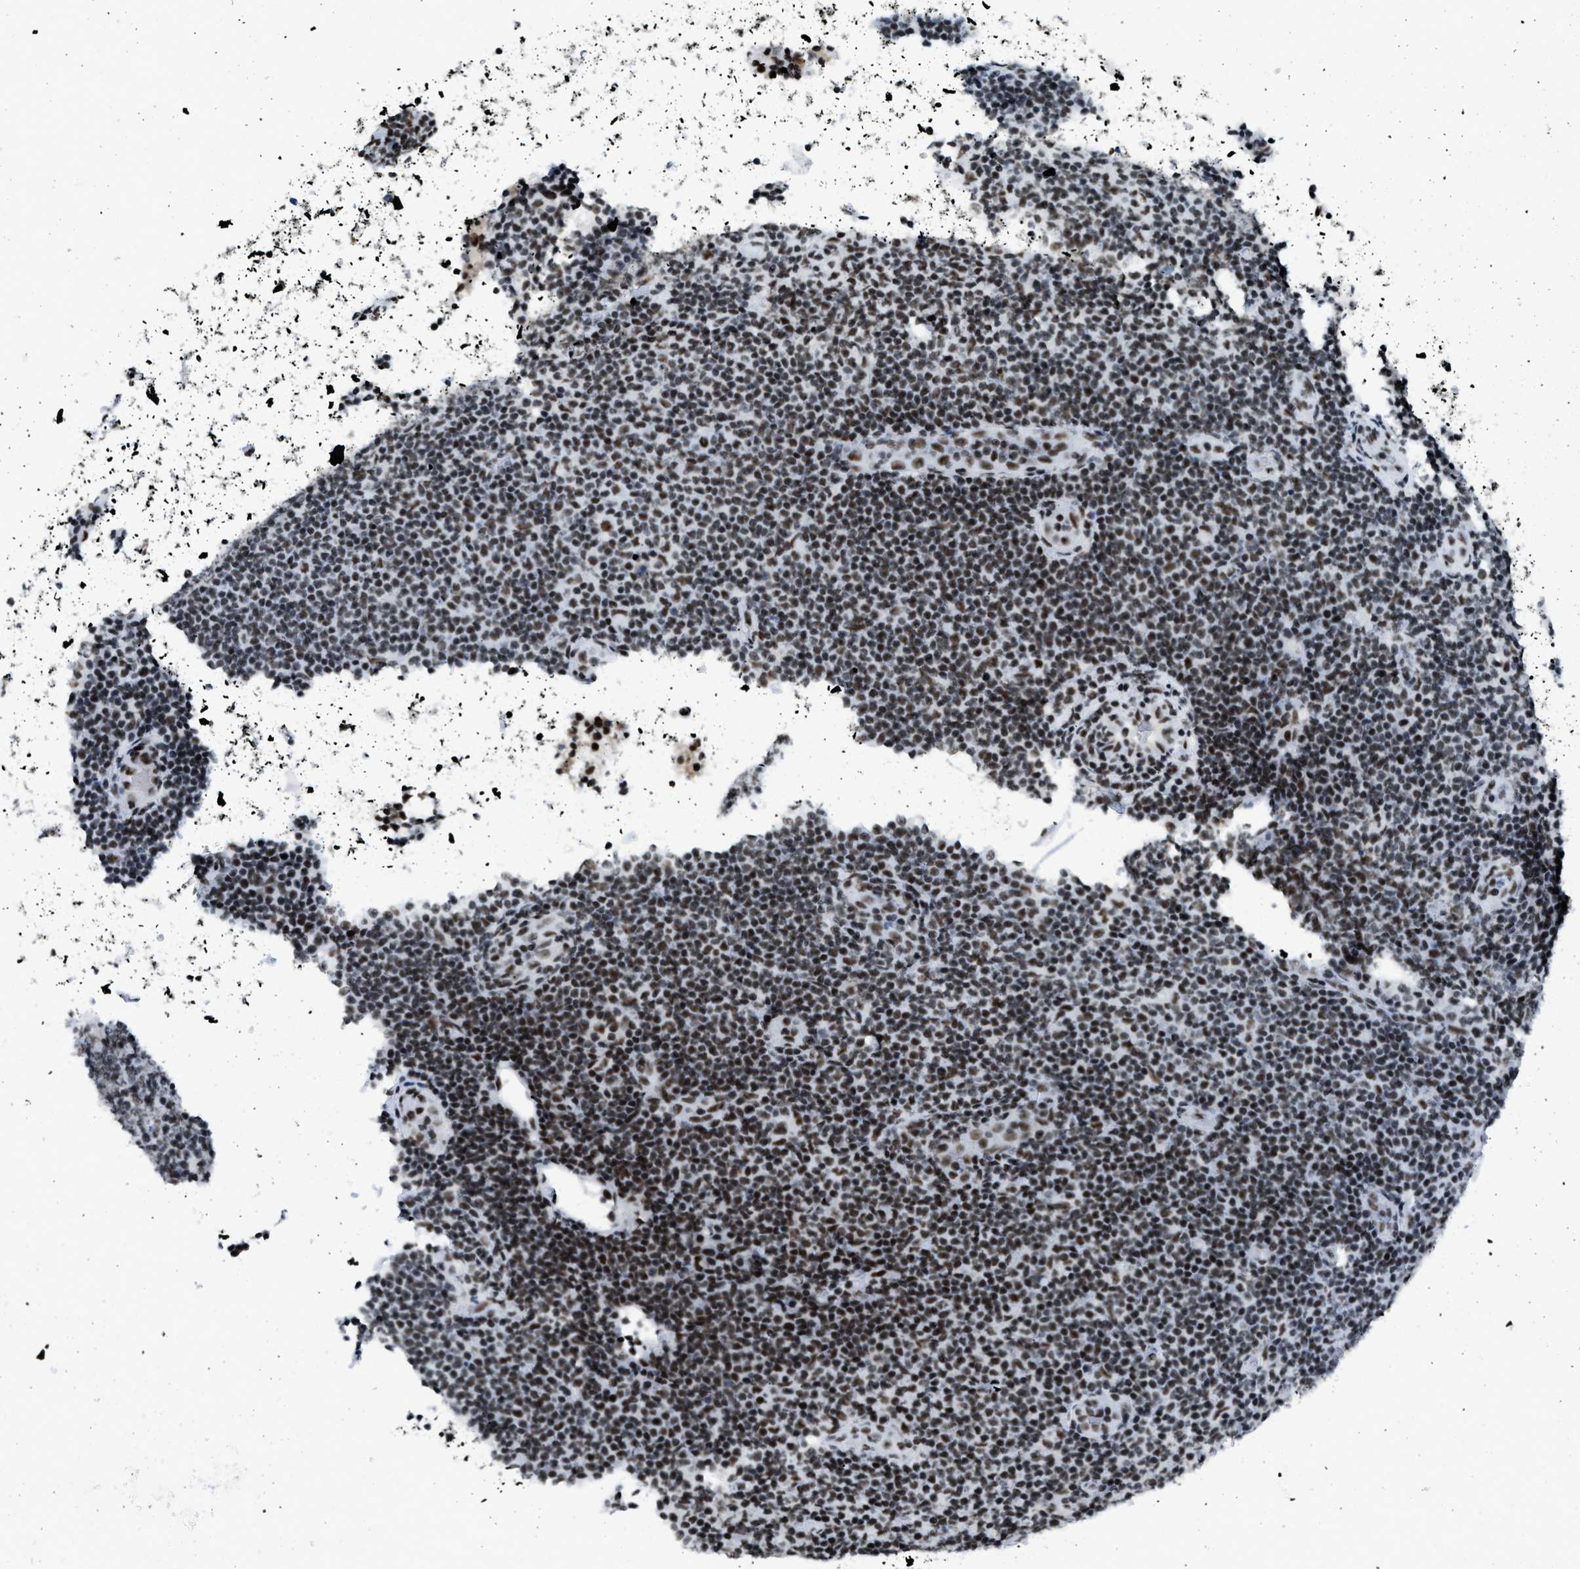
{"staining": {"intensity": "strong", "quantity": ">75%", "location": "nuclear"}, "tissue": "lymphoma", "cell_type": "Tumor cells", "image_type": "cancer", "snomed": [{"axis": "morphology", "description": "Malignant lymphoma, non-Hodgkin's type, Low grade"}, {"axis": "topography", "description": "Lymph node"}], "caption": "A high amount of strong nuclear positivity is present in about >75% of tumor cells in lymphoma tissue.", "gene": "SCAF4", "patient": {"sex": "male", "age": 66}}